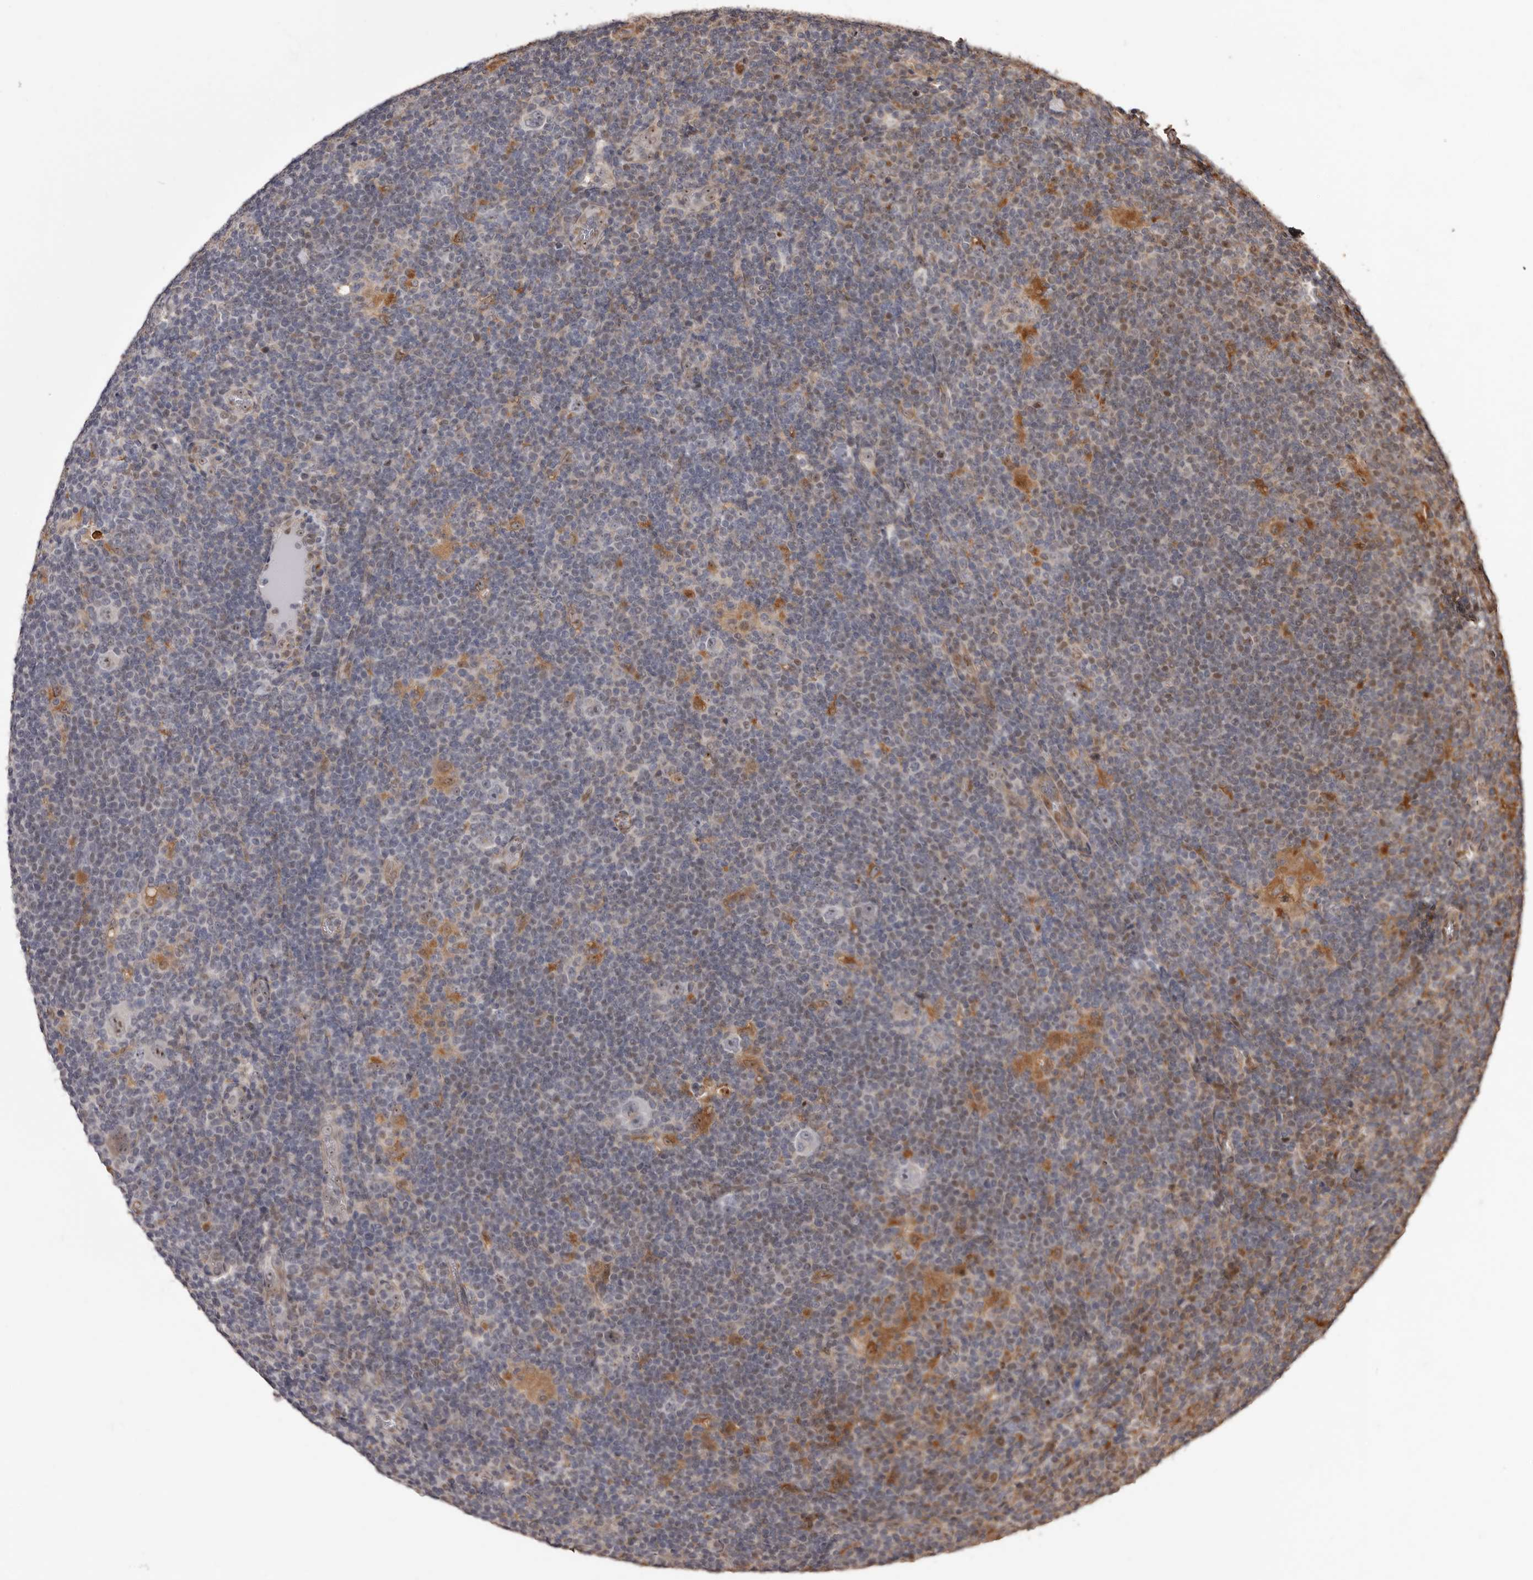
{"staining": {"intensity": "moderate", "quantity": "<25%", "location": "cytoplasmic/membranous,nuclear"}, "tissue": "lymphoma", "cell_type": "Tumor cells", "image_type": "cancer", "snomed": [{"axis": "morphology", "description": "Hodgkin's disease, NOS"}, {"axis": "topography", "description": "Lymph node"}], "caption": "Lymphoma was stained to show a protein in brown. There is low levels of moderate cytoplasmic/membranous and nuclear staining in approximately <25% of tumor cells.", "gene": "ZCCHC7", "patient": {"sex": "female", "age": 57}}